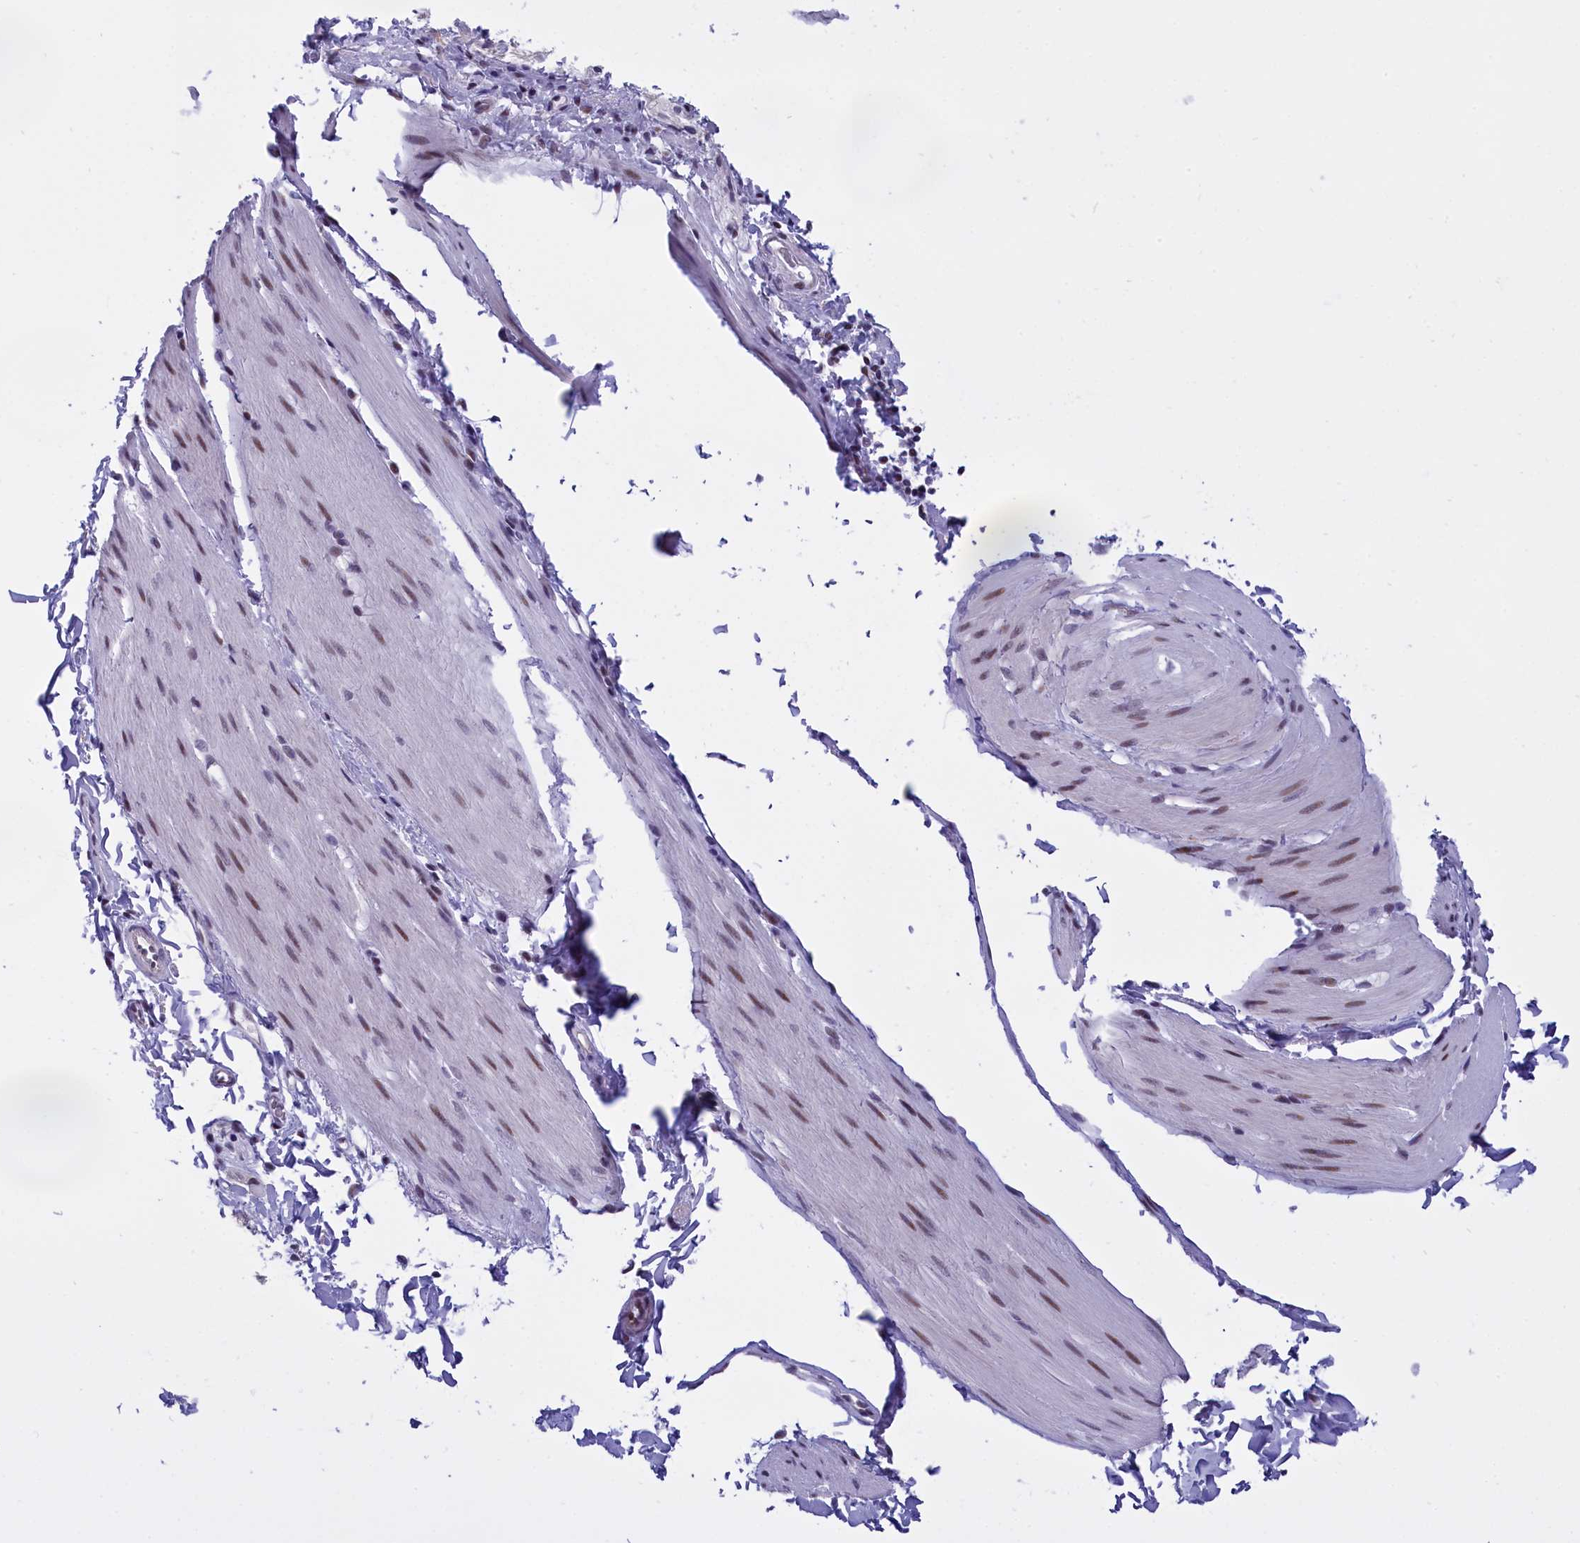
{"staining": {"intensity": "moderate", "quantity": "25%-75%", "location": "nuclear"}, "tissue": "smooth muscle", "cell_type": "Smooth muscle cells", "image_type": "normal", "snomed": [{"axis": "morphology", "description": "Normal tissue, NOS"}, {"axis": "topography", "description": "Smooth muscle"}, {"axis": "topography", "description": "Small intestine"}], "caption": "A histopathology image of smooth muscle stained for a protein shows moderate nuclear brown staining in smooth muscle cells.", "gene": "SPIRE2", "patient": {"sex": "female", "age": 84}}